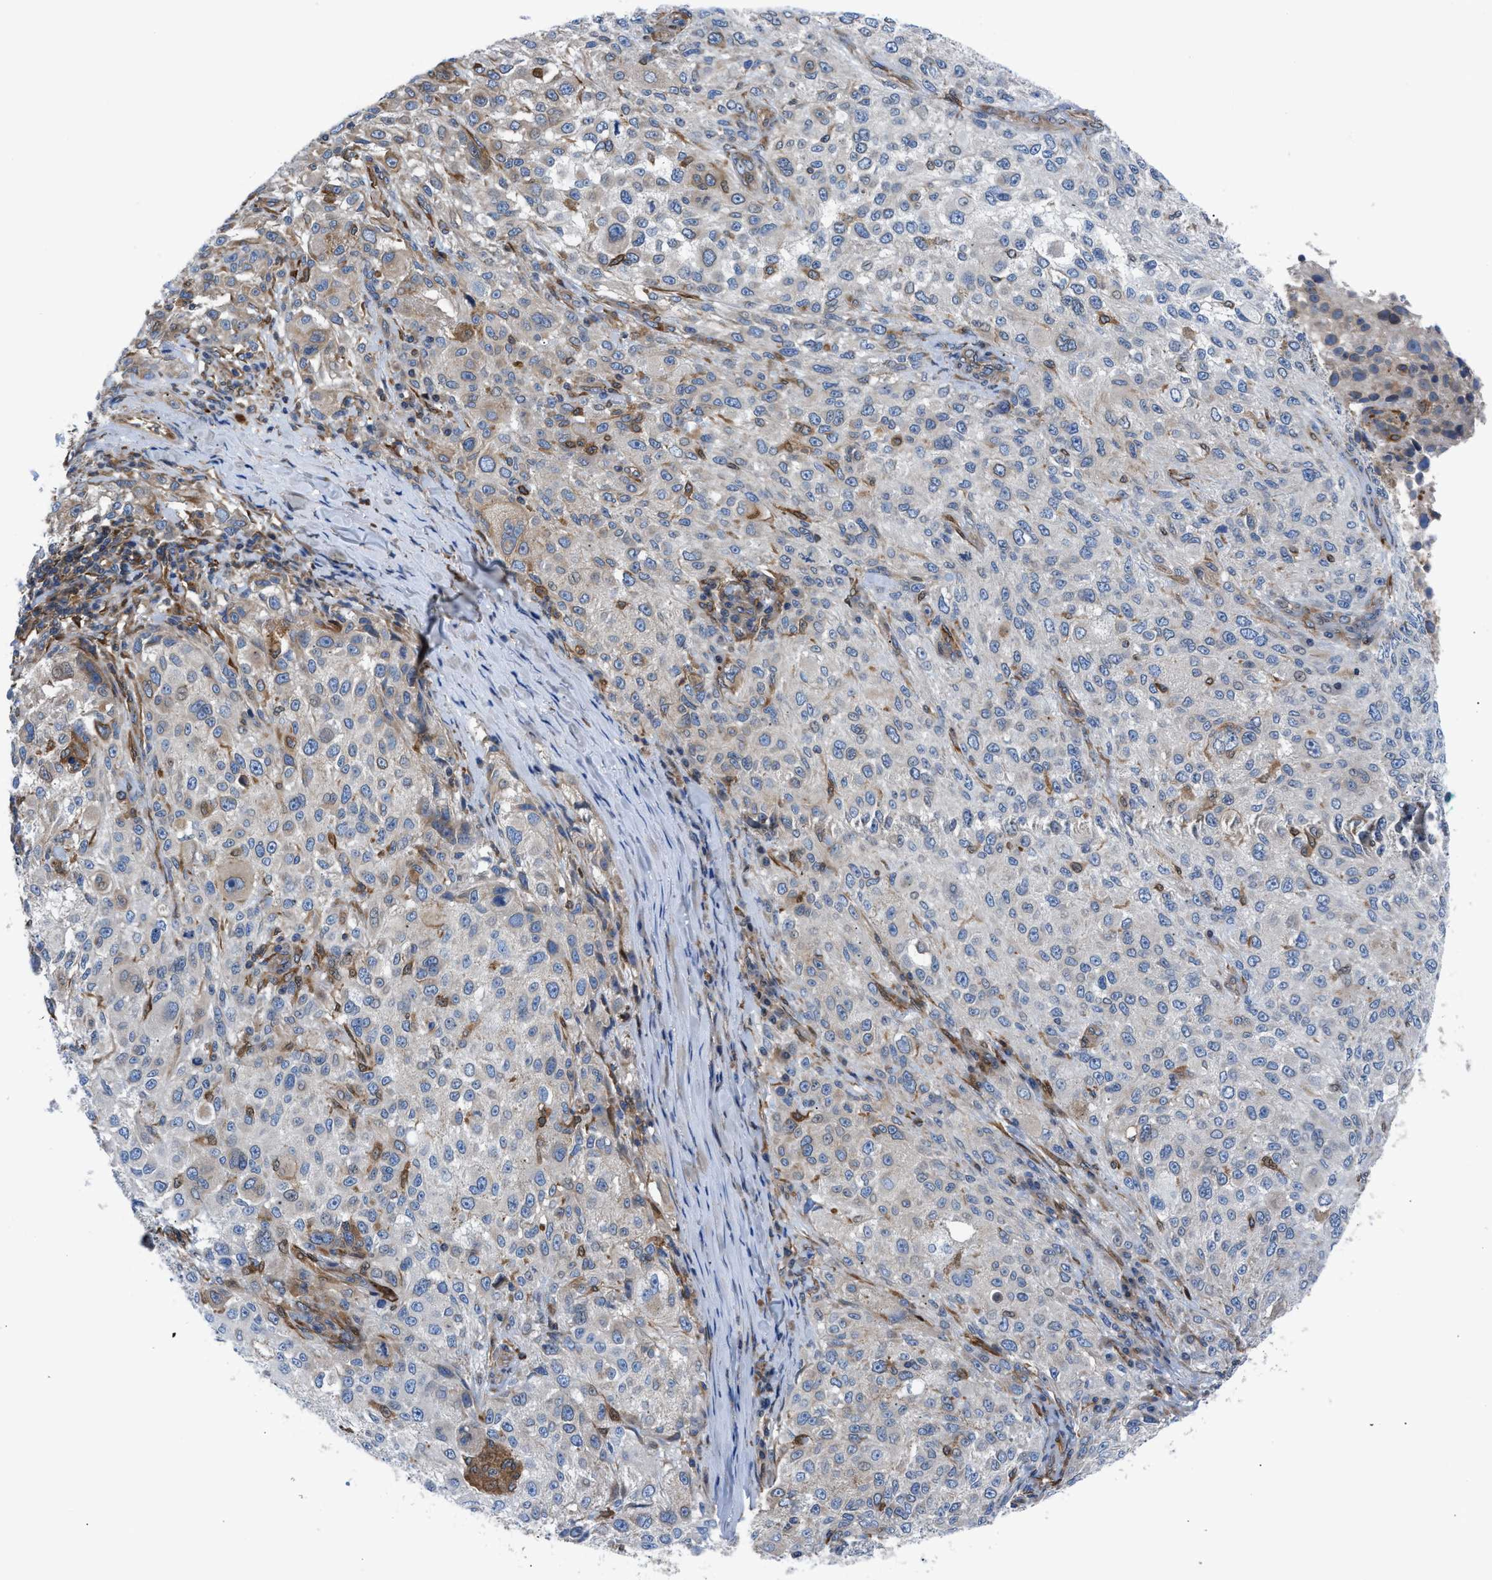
{"staining": {"intensity": "weak", "quantity": "<25%", "location": "cytoplasmic/membranous"}, "tissue": "melanoma", "cell_type": "Tumor cells", "image_type": "cancer", "snomed": [{"axis": "morphology", "description": "Necrosis, NOS"}, {"axis": "morphology", "description": "Malignant melanoma, NOS"}, {"axis": "topography", "description": "Skin"}], "caption": "This micrograph is of melanoma stained with immunohistochemistry to label a protein in brown with the nuclei are counter-stained blue. There is no positivity in tumor cells.", "gene": "DMAC1", "patient": {"sex": "female", "age": 87}}